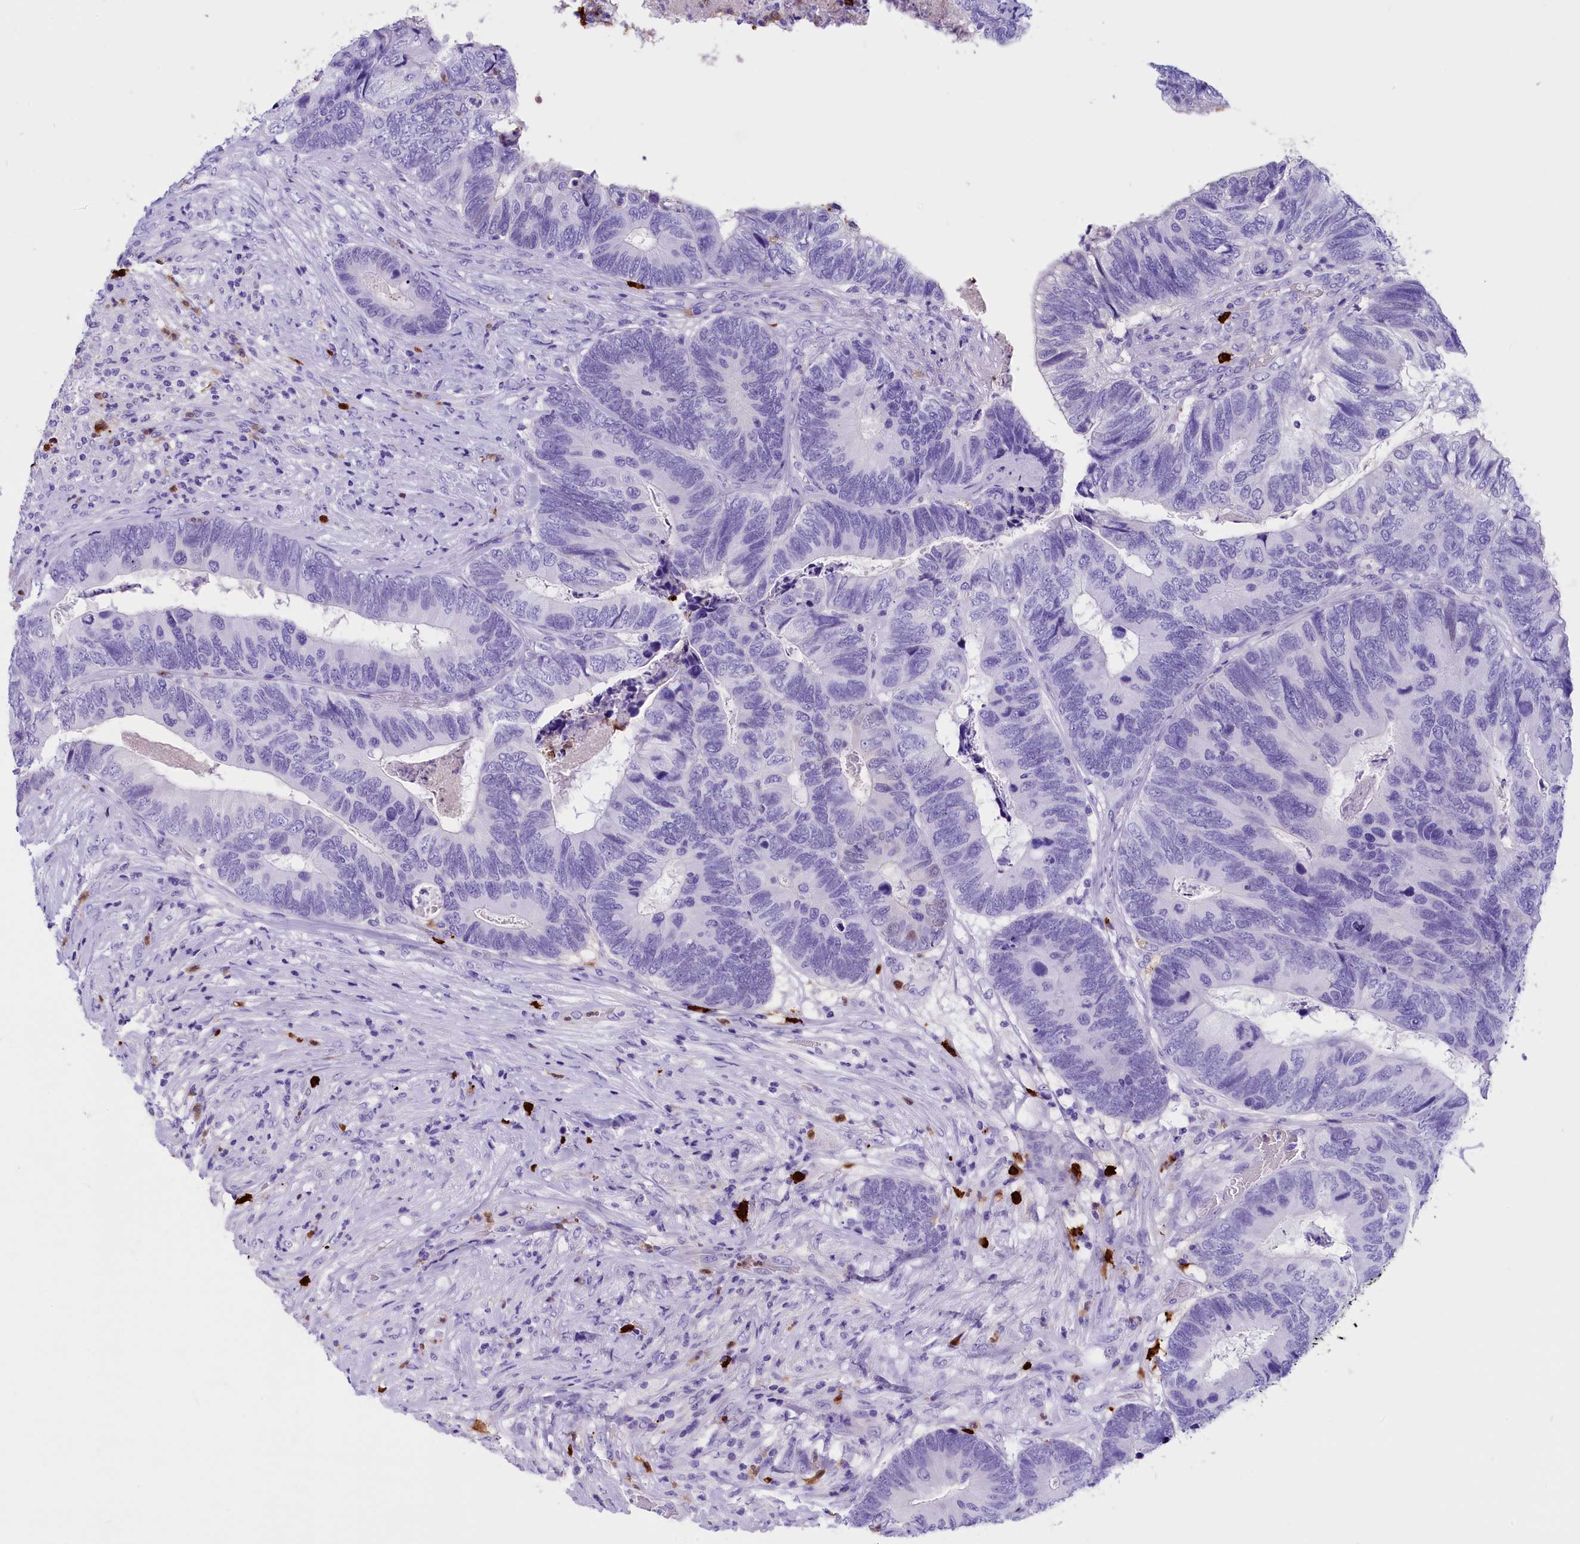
{"staining": {"intensity": "negative", "quantity": "none", "location": "none"}, "tissue": "colorectal cancer", "cell_type": "Tumor cells", "image_type": "cancer", "snomed": [{"axis": "morphology", "description": "Adenocarcinoma, NOS"}, {"axis": "topography", "description": "Colon"}], "caption": "An image of colorectal cancer (adenocarcinoma) stained for a protein exhibits no brown staining in tumor cells.", "gene": "CLC", "patient": {"sex": "female", "age": 67}}